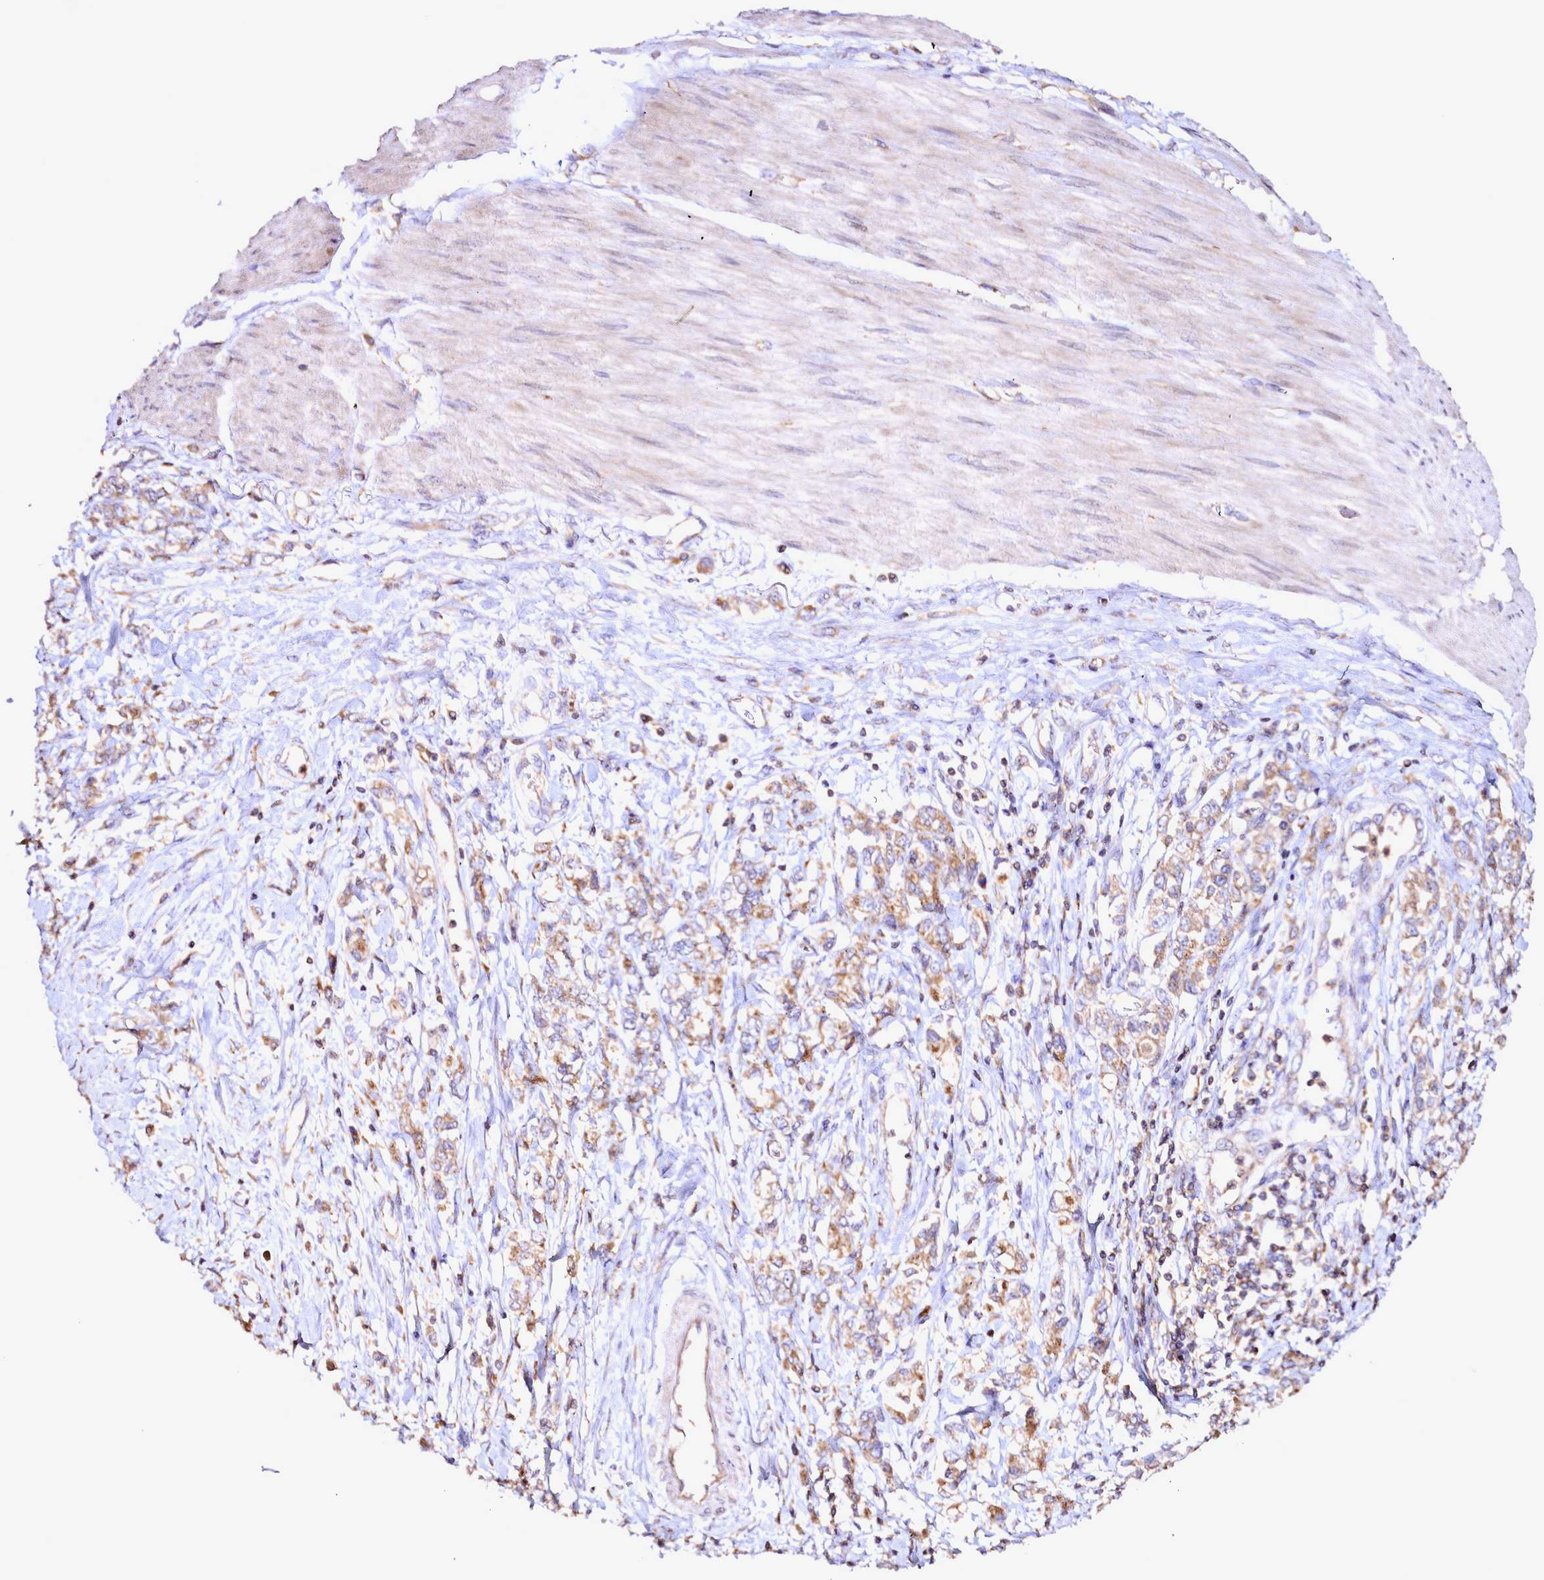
{"staining": {"intensity": "moderate", "quantity": ">75%", "location": "cytoplasmic/membranous"}, "tissue": "stomach cancer", "cell_type": "Tumor cells", "image_type": "cancer", "snomed": [{"axis": "morphology", "description": "Adenocarcinoma, NOS"}, {"axis": "topography", "description": "Stomach"}], "caption": "A high-resolution micrograph shows immunohistochemistry (IHC) staining of stomach adenocarcinoma, which displays moderate cytoplasmic/membranous staining in approximately >75% of tumor cells. The protein is shown in brown color, while the nuclei are stained blue.", "gene": "NCKAP1L", "patient": {"sex": "female", "age": 76}}